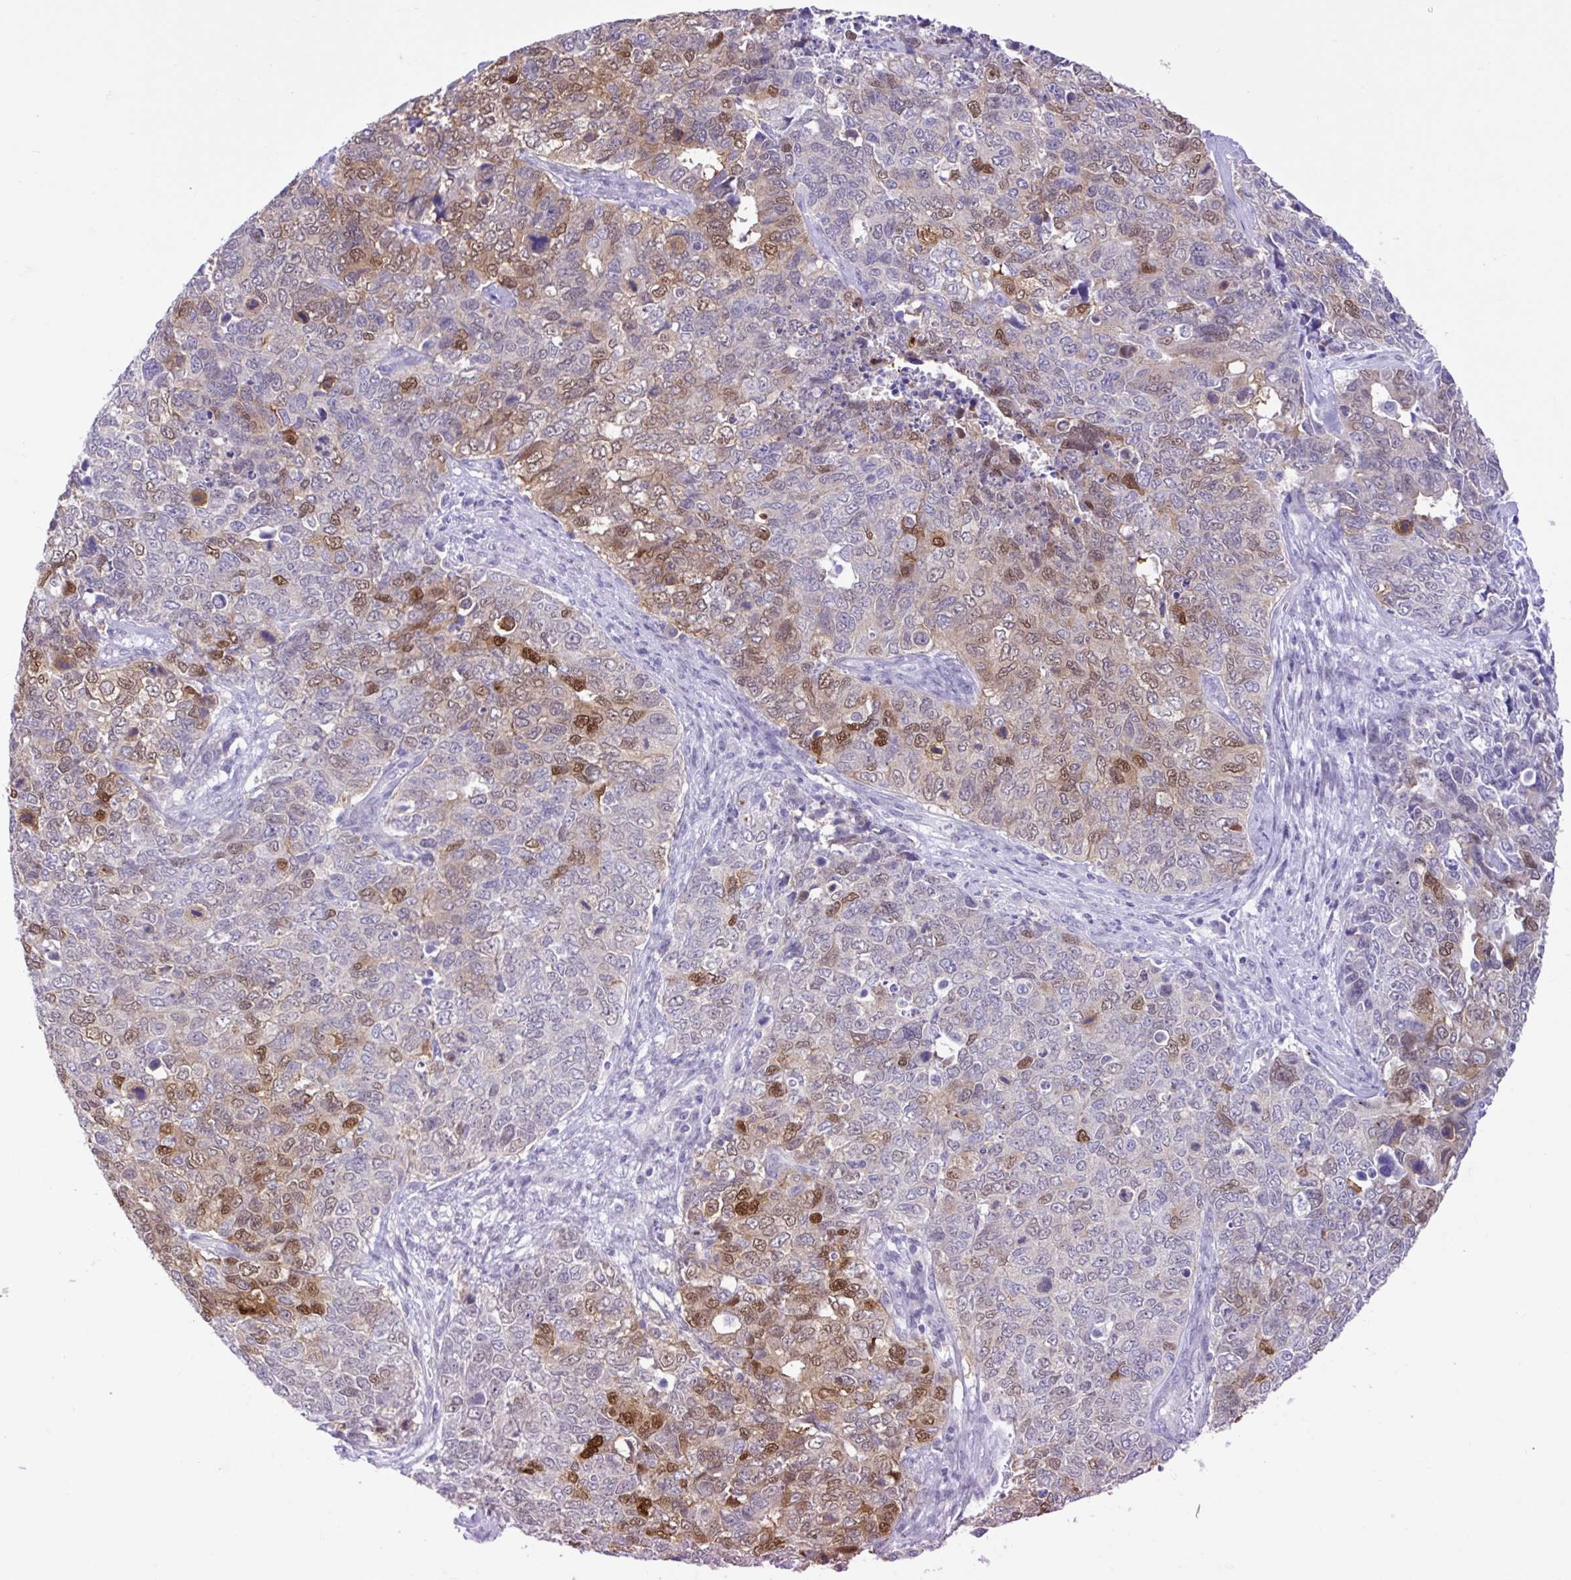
{"staining": {"intensity": "strong", "quantity": "25%-75%", "location": "nuclear"}, "tissue": "cervical cancer", "cell_type": "Tumor cells", "image_type": "cancer", "snomed": [{"axis": "morphology", "description": "Adenocarcinoma, NOS"}, {"axis": "topography", "description": "Cervix"}], "caption": "Cervical cancer (adenocarcinoma) stained with DAB (3,3'-diaminobenzidine) immunohistochemistry demonstrates high levels of strong nuclear expression in about 25%-75% of tumor cells. (IHC, brightfield microscopy, high magnification).", "gene": "FAM153A", "patient": {"sex": "female", "age": 63}}